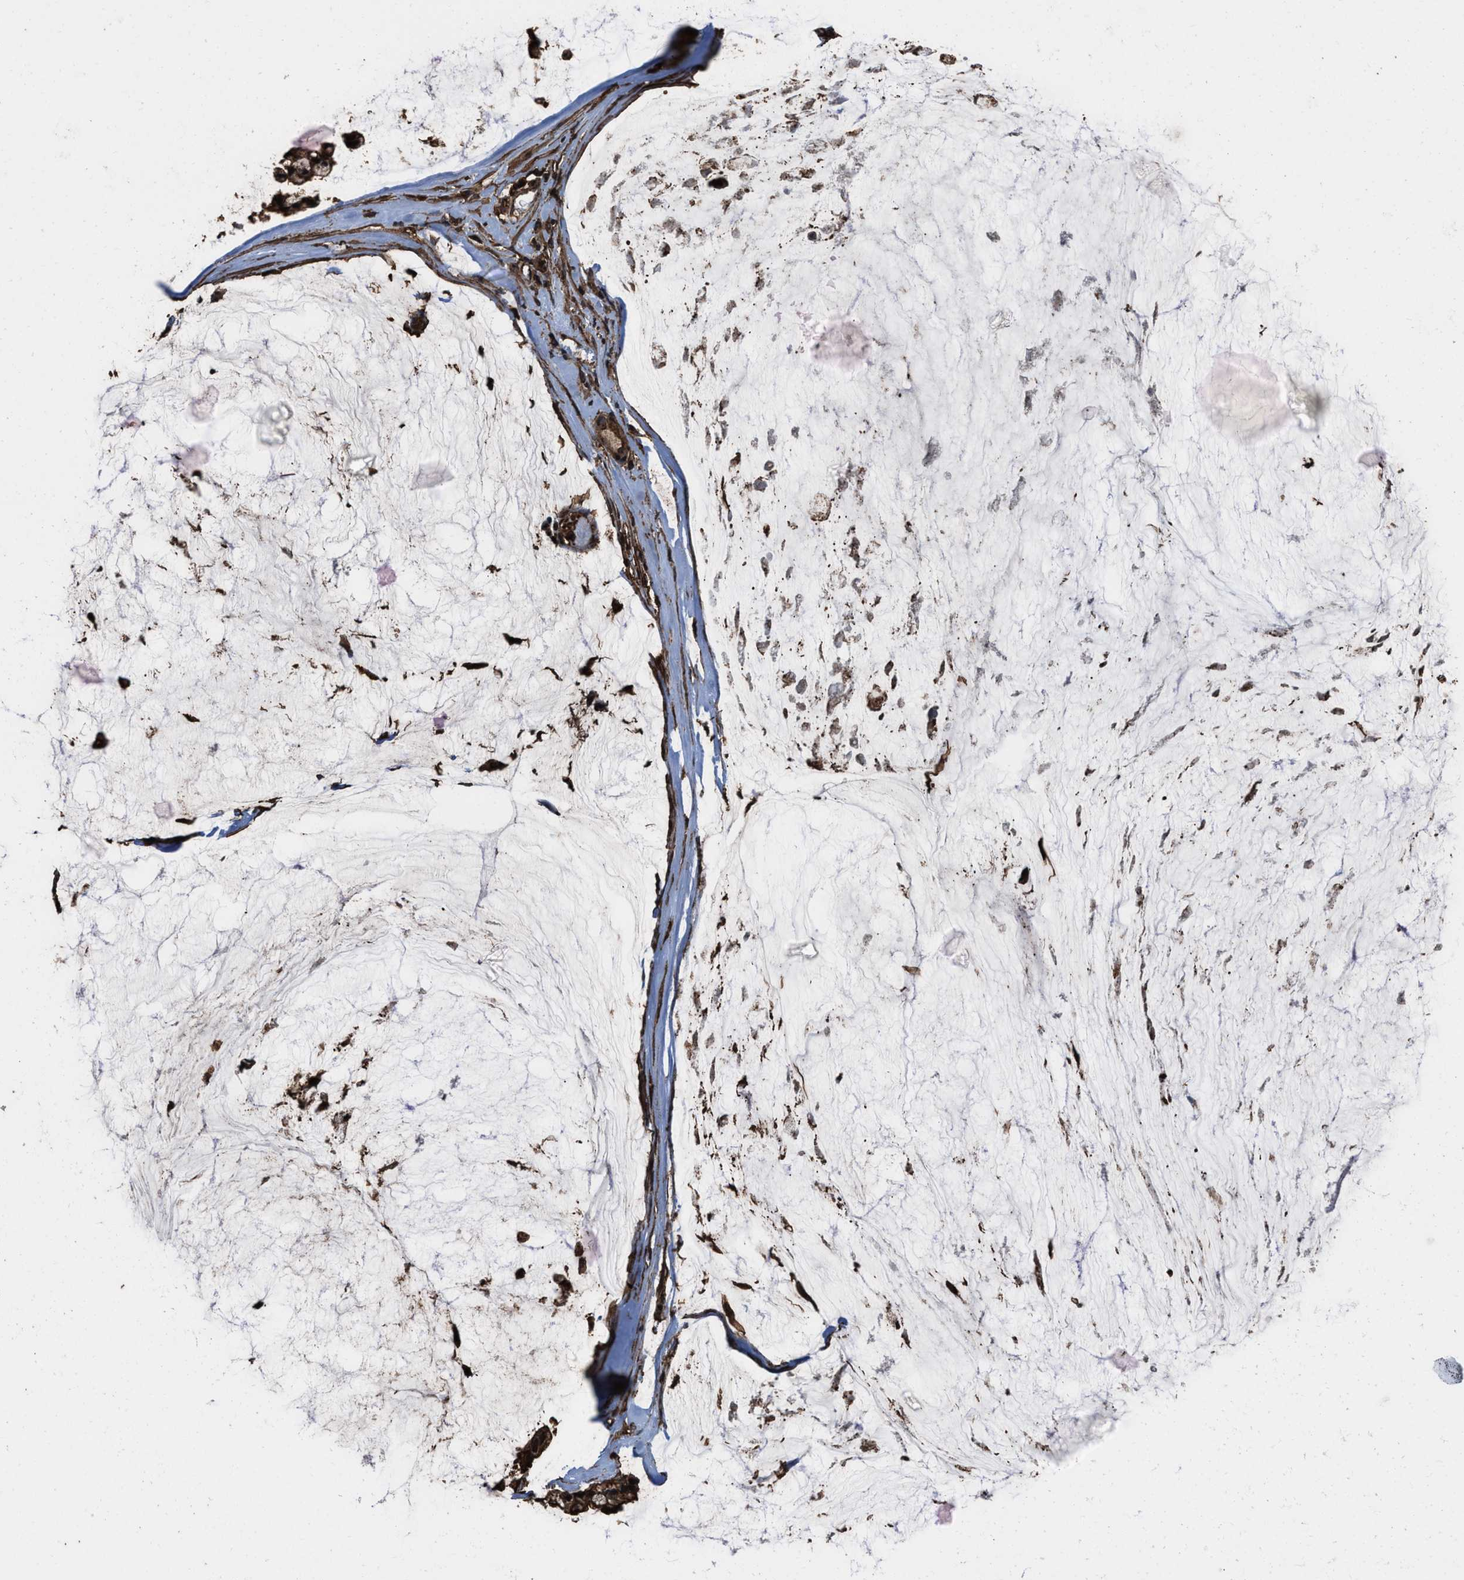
{"staining": {"intensity": "moderate", "quantity": ">75%", "location": "cytoplasmic/membranous"}, "tissue": "ovarian cancer", "cell_type": "Tumor cells", "image_type": "cancer", "snomed": [{"axis": "morphology", "description": "Cystadenocarcinoma, mucinous, NOS"}, {"axis": "topography", "description": "Ovary"}], "caption": "Ovarian cancer was stained to show a protein in brown. There is medium levels of moderate cytoplasmic/membranous expression in approximately >75% of tumor cells. Immunohistochemistry stains the protein in brown and the nuclei are stained blue.", "gene": "KBTBD2", "patient": {"sex": "female", "age": 39}}